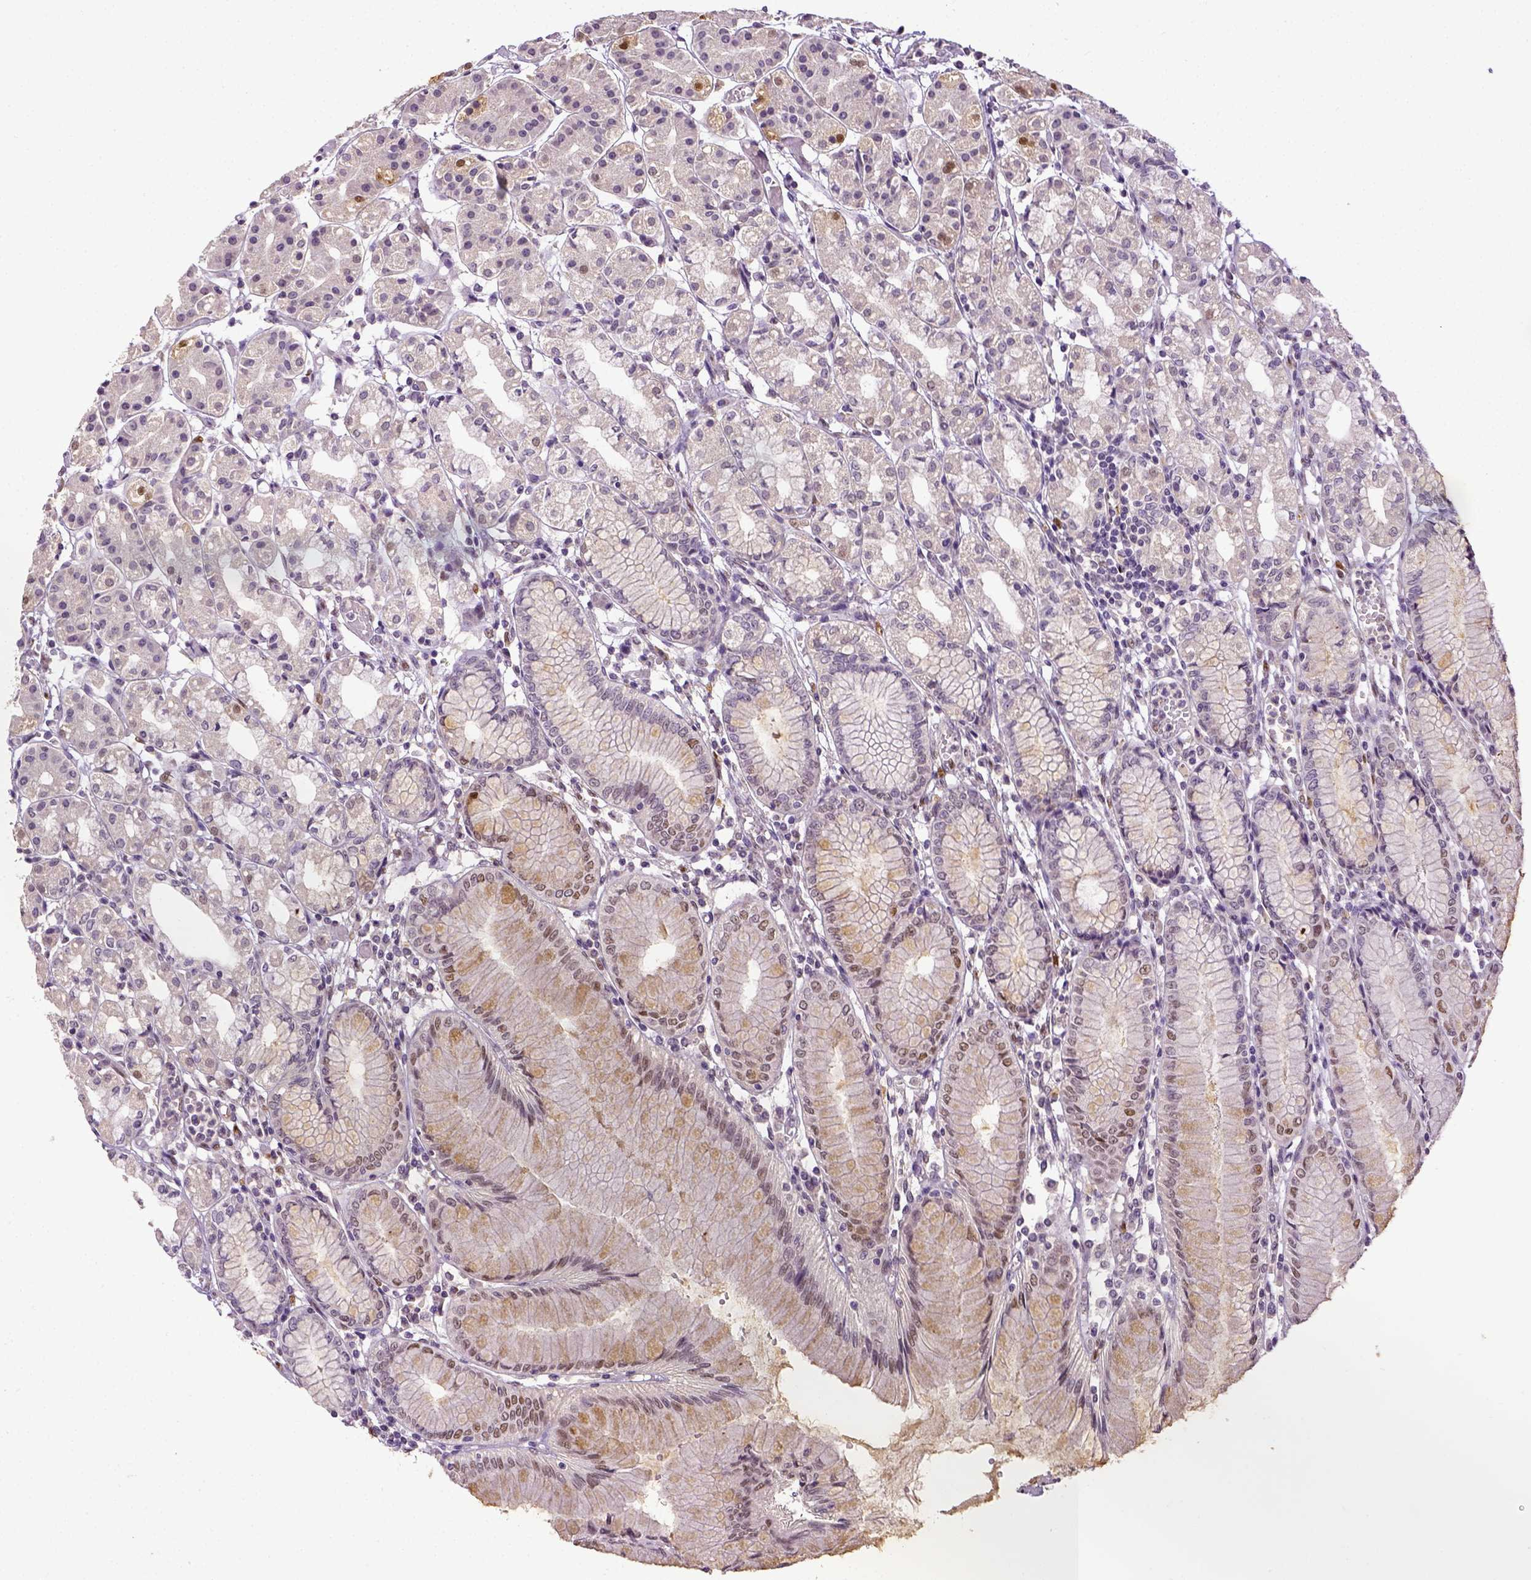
{"staining": {"intensity": "moderate", "quantity": "<25%", "location": "nuclear"}, "tissue": "stomach", "cell_type": "Glandular cells", "image_type": "normal", "snomed": [{"axis": "morphology", "description": "Normal tissue, NOS"}, {"axis": "topography", "description": "Skeletal muscle"}, {"axis": "topography", "description": "Stomach"}], "caption": "Immunohistochemistry histopathology image of normal human stomach stained for a protein (brown), which exhibits low levels of moderate nuclear expression in approximately <25% of glandular cells.", "gene": "CDKN1A", "patient": {"sex": "female", "age": 57}}